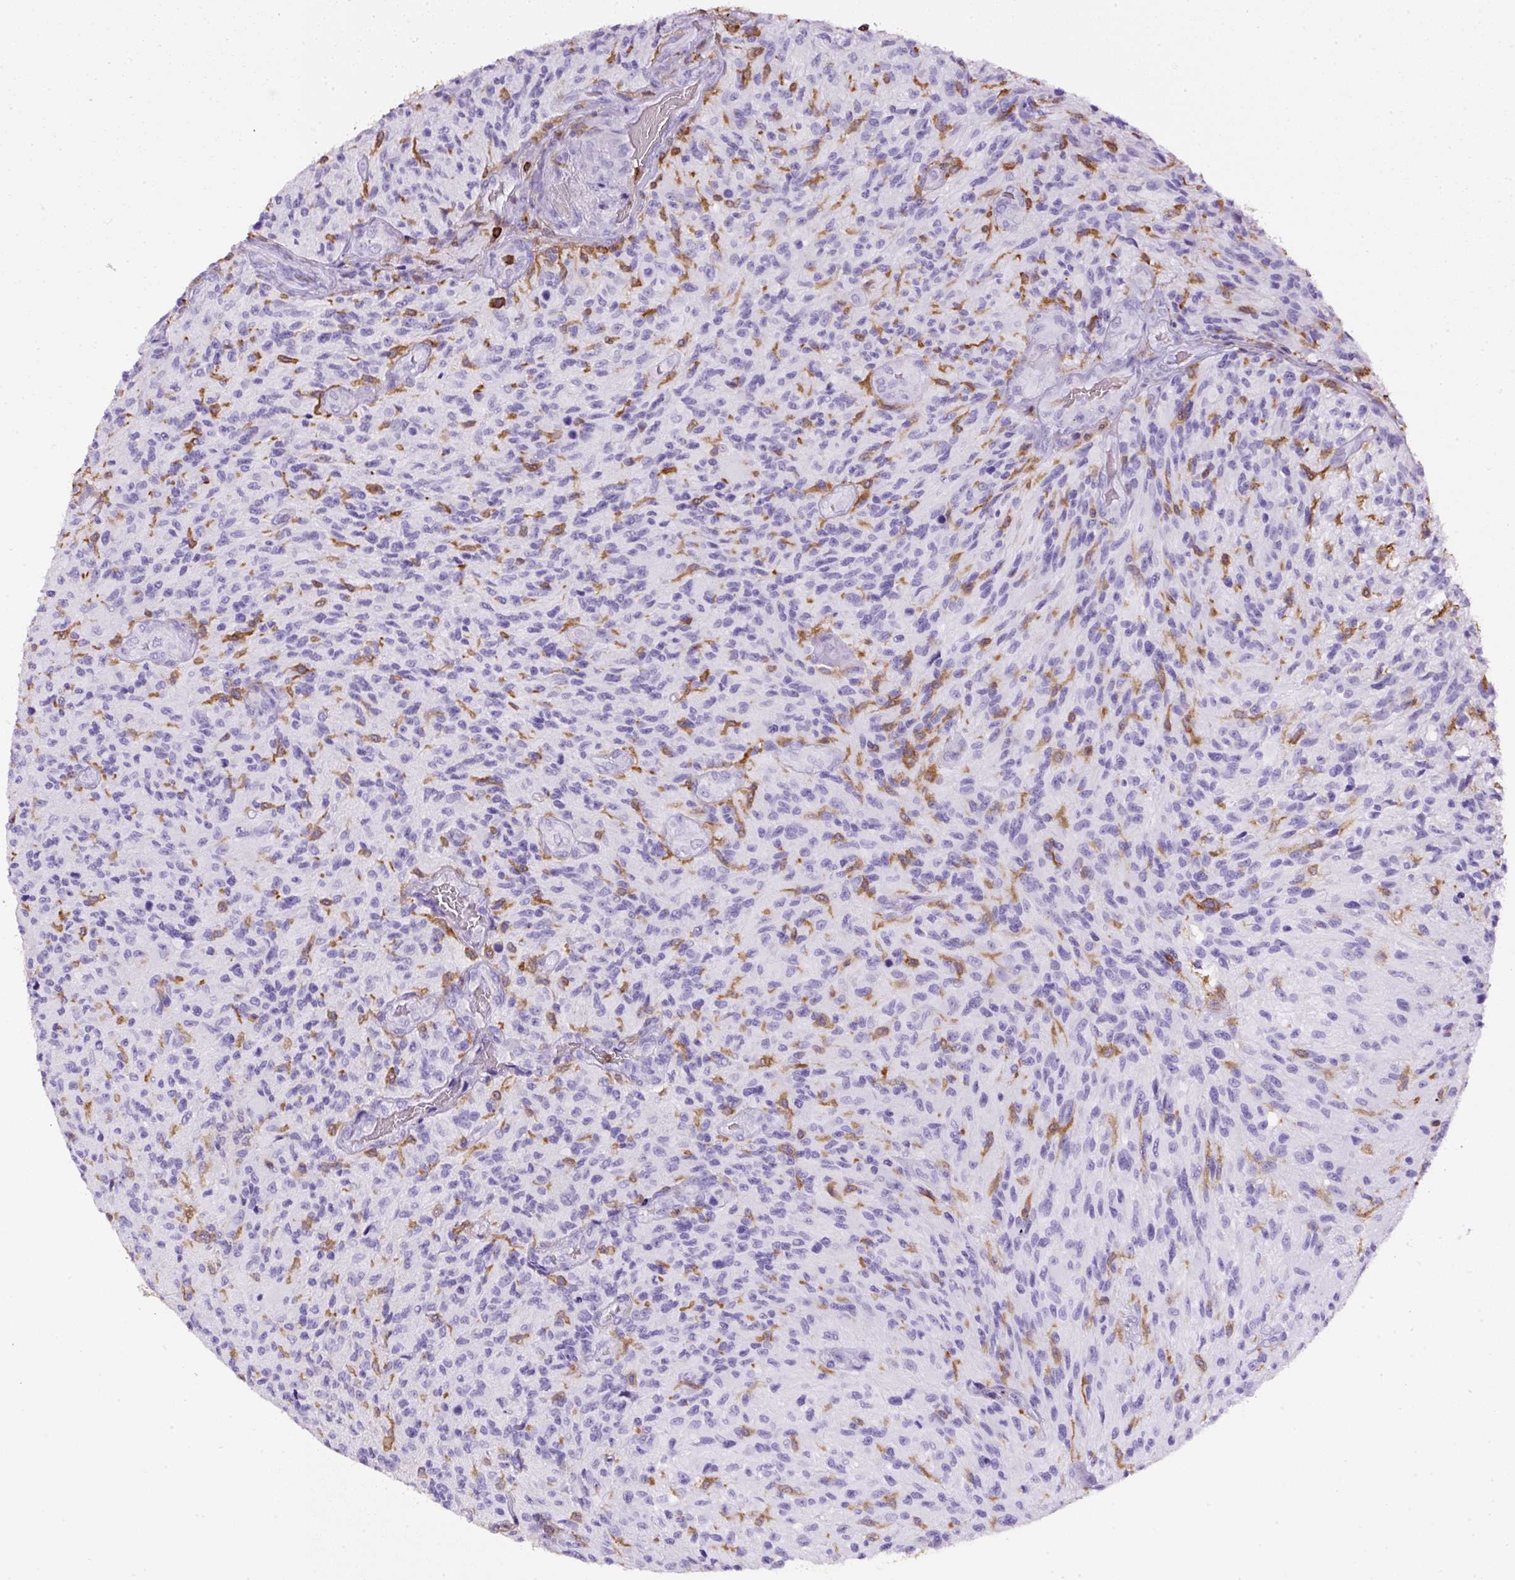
{"staining": {"intensity": "negative", "quantity": "none", "location": "none"}, "tissue": "glioma", "cell_type": "Tumor cells", "image_type": "cancer", "snomed": [{"axis": "morphology", "description": "Normal tissue, NOS"}, {"axis": "morphology", "description": "Glioma, malignant, High grade"}, {"axis": "topography", "description": "Cerebral cortex"}], "caption": "Histopathology image shows no significant protein staining in tumor cells of high-grade glioma (malignant). (IHC, brightfield microscopy, high magnification).", "gene": "FAM228B", "patient": {"sex": "male", "age": 56}}